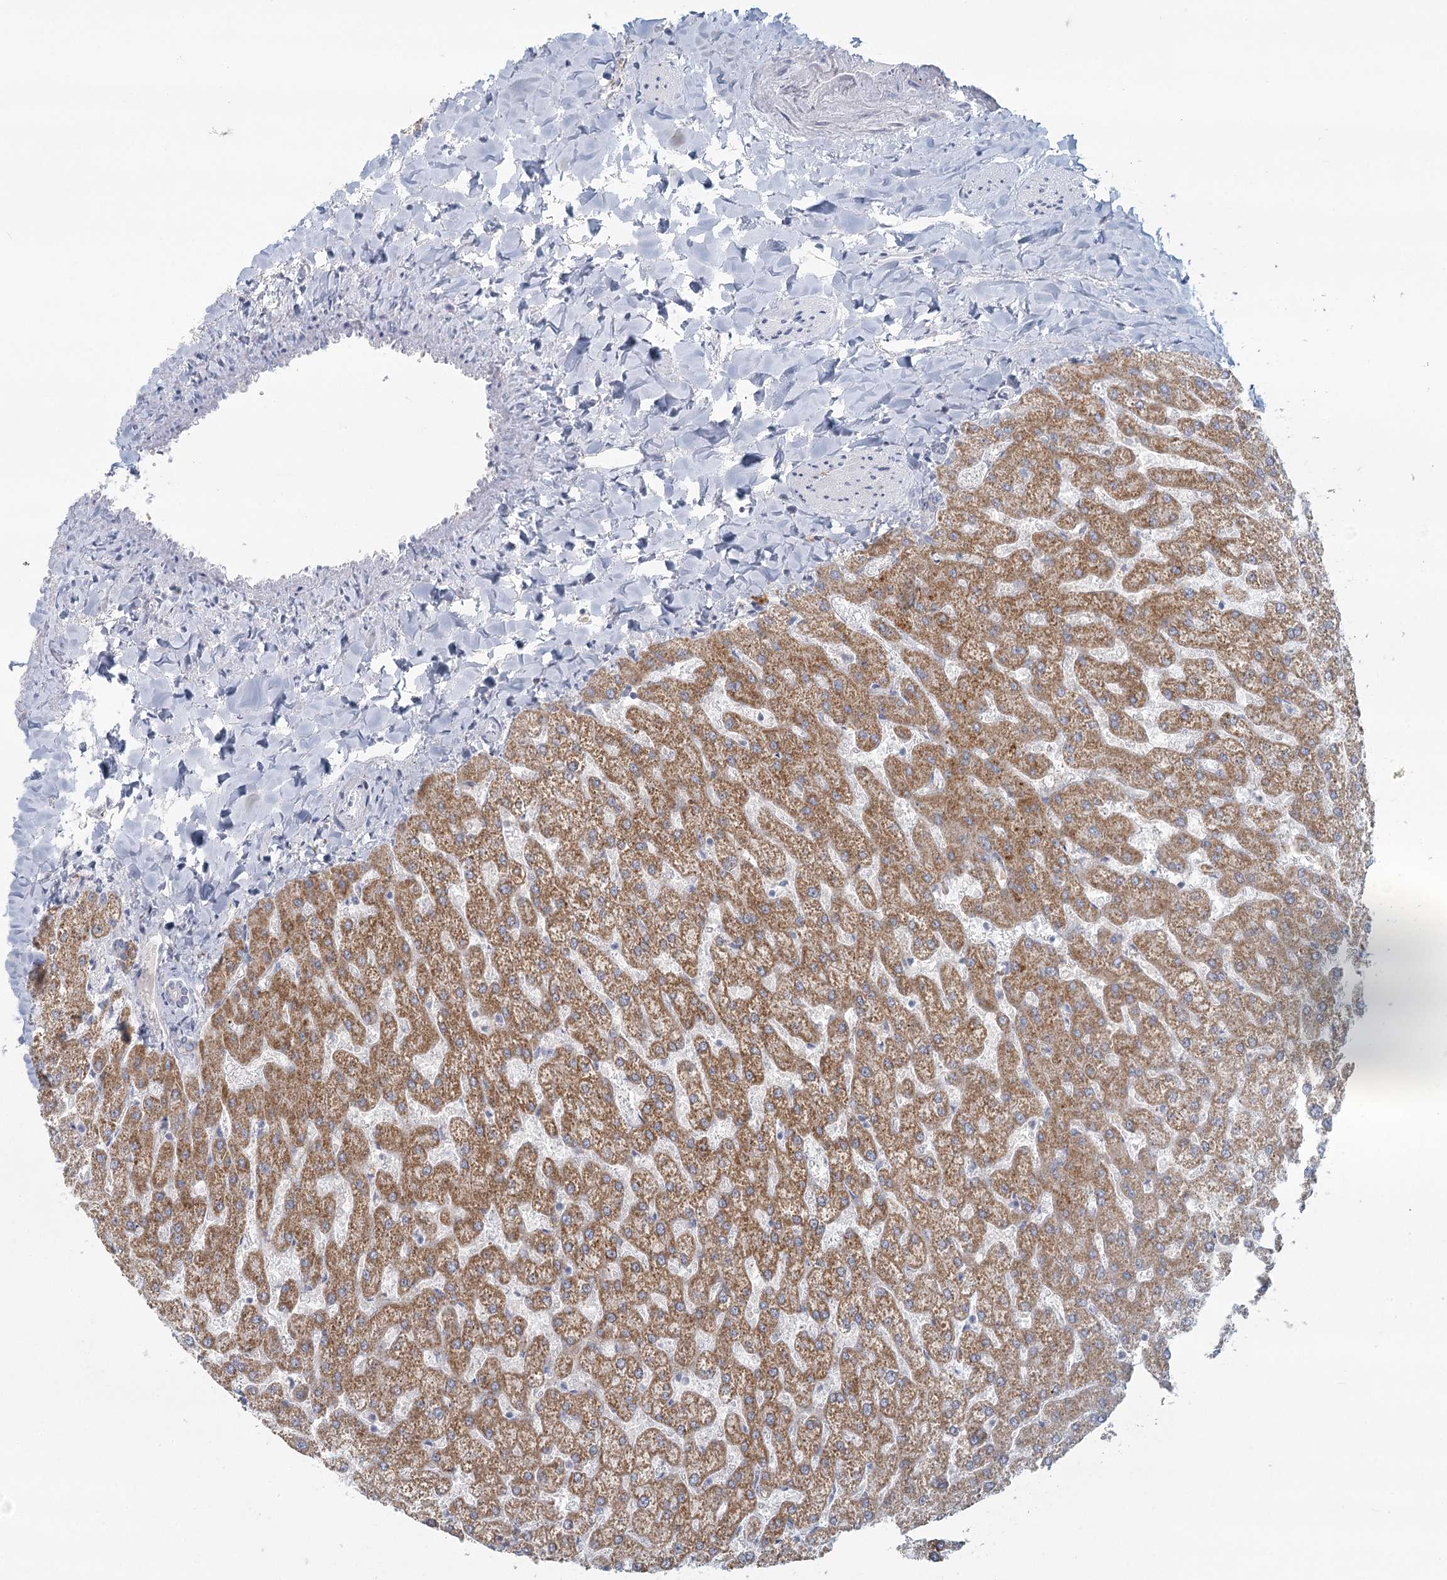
{"staining": {"intensity": "negative", "quantity": "none", "location": "none"}, "tissue": "liver", "cell_type": "Cholangiocytes", "image_type": "normal", "snomed": [{"axis": "morphology", "description": "Normal tissue, NOS"}, {"axis": "topography", "description": "Liver"}], "caption": "Immunohistochemical staining of normal liver shows no significant expression in cholangiocytes.", "gene": "BPHL", "patient": {"sex": "female", "age": 32}}